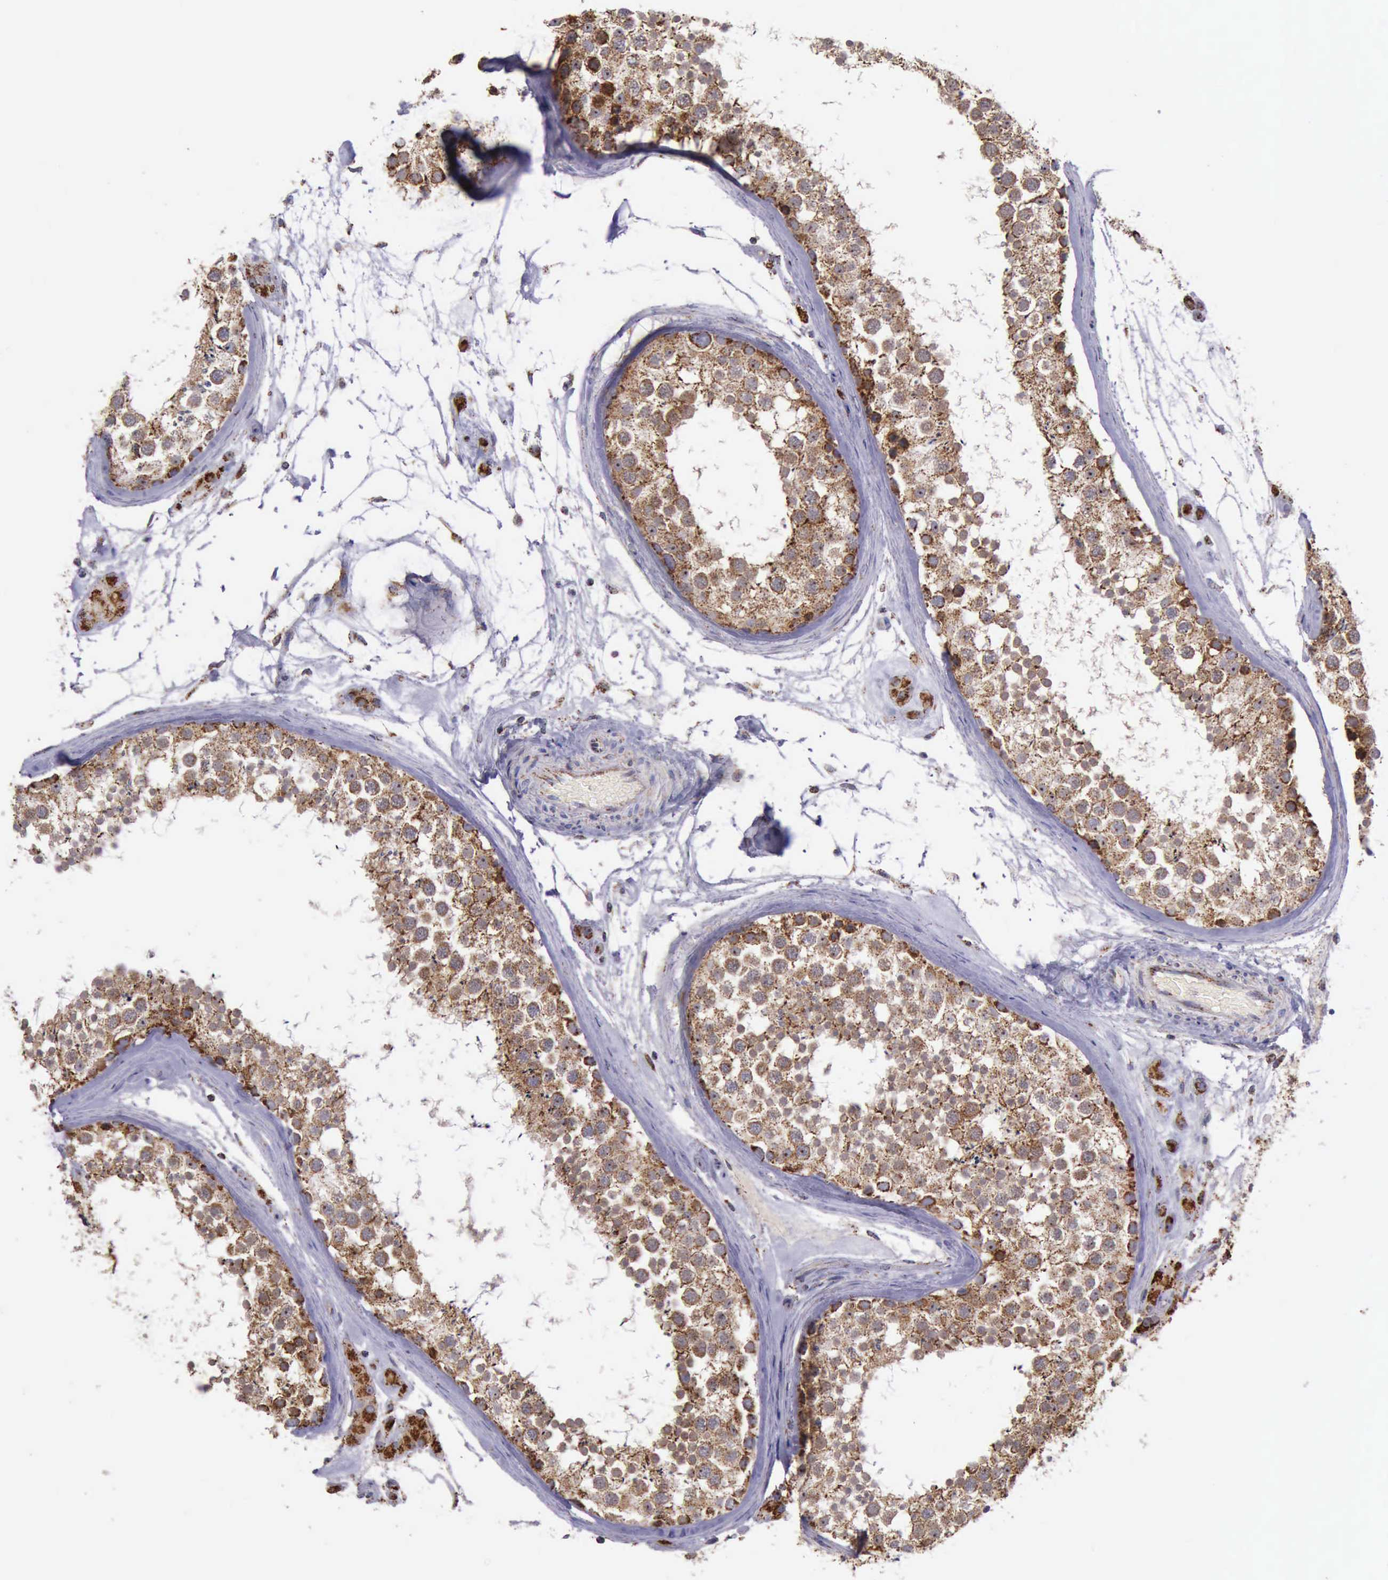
{"staining": {"intensity": "moderate", "quantity": ">75%", "location": "cytoplasmic/membranous"}, "tissue": "testis", "cell_type": "Cells in seminiferous ducts", "image_type": "normal", "snomed": [{"axis": "morphology", "description": "Normal tissue, NOS"}, {"axis": "topography", "description": "Testis"}], "caption": "Immunohistochemical staining of normal human testis exhibits medium levels of moderate cytoplasmic/membranous expression in about >75% of cells in seminiferous ducts.", "gene": "TXN2", "patient": {"sex": "male", "age": 46}}